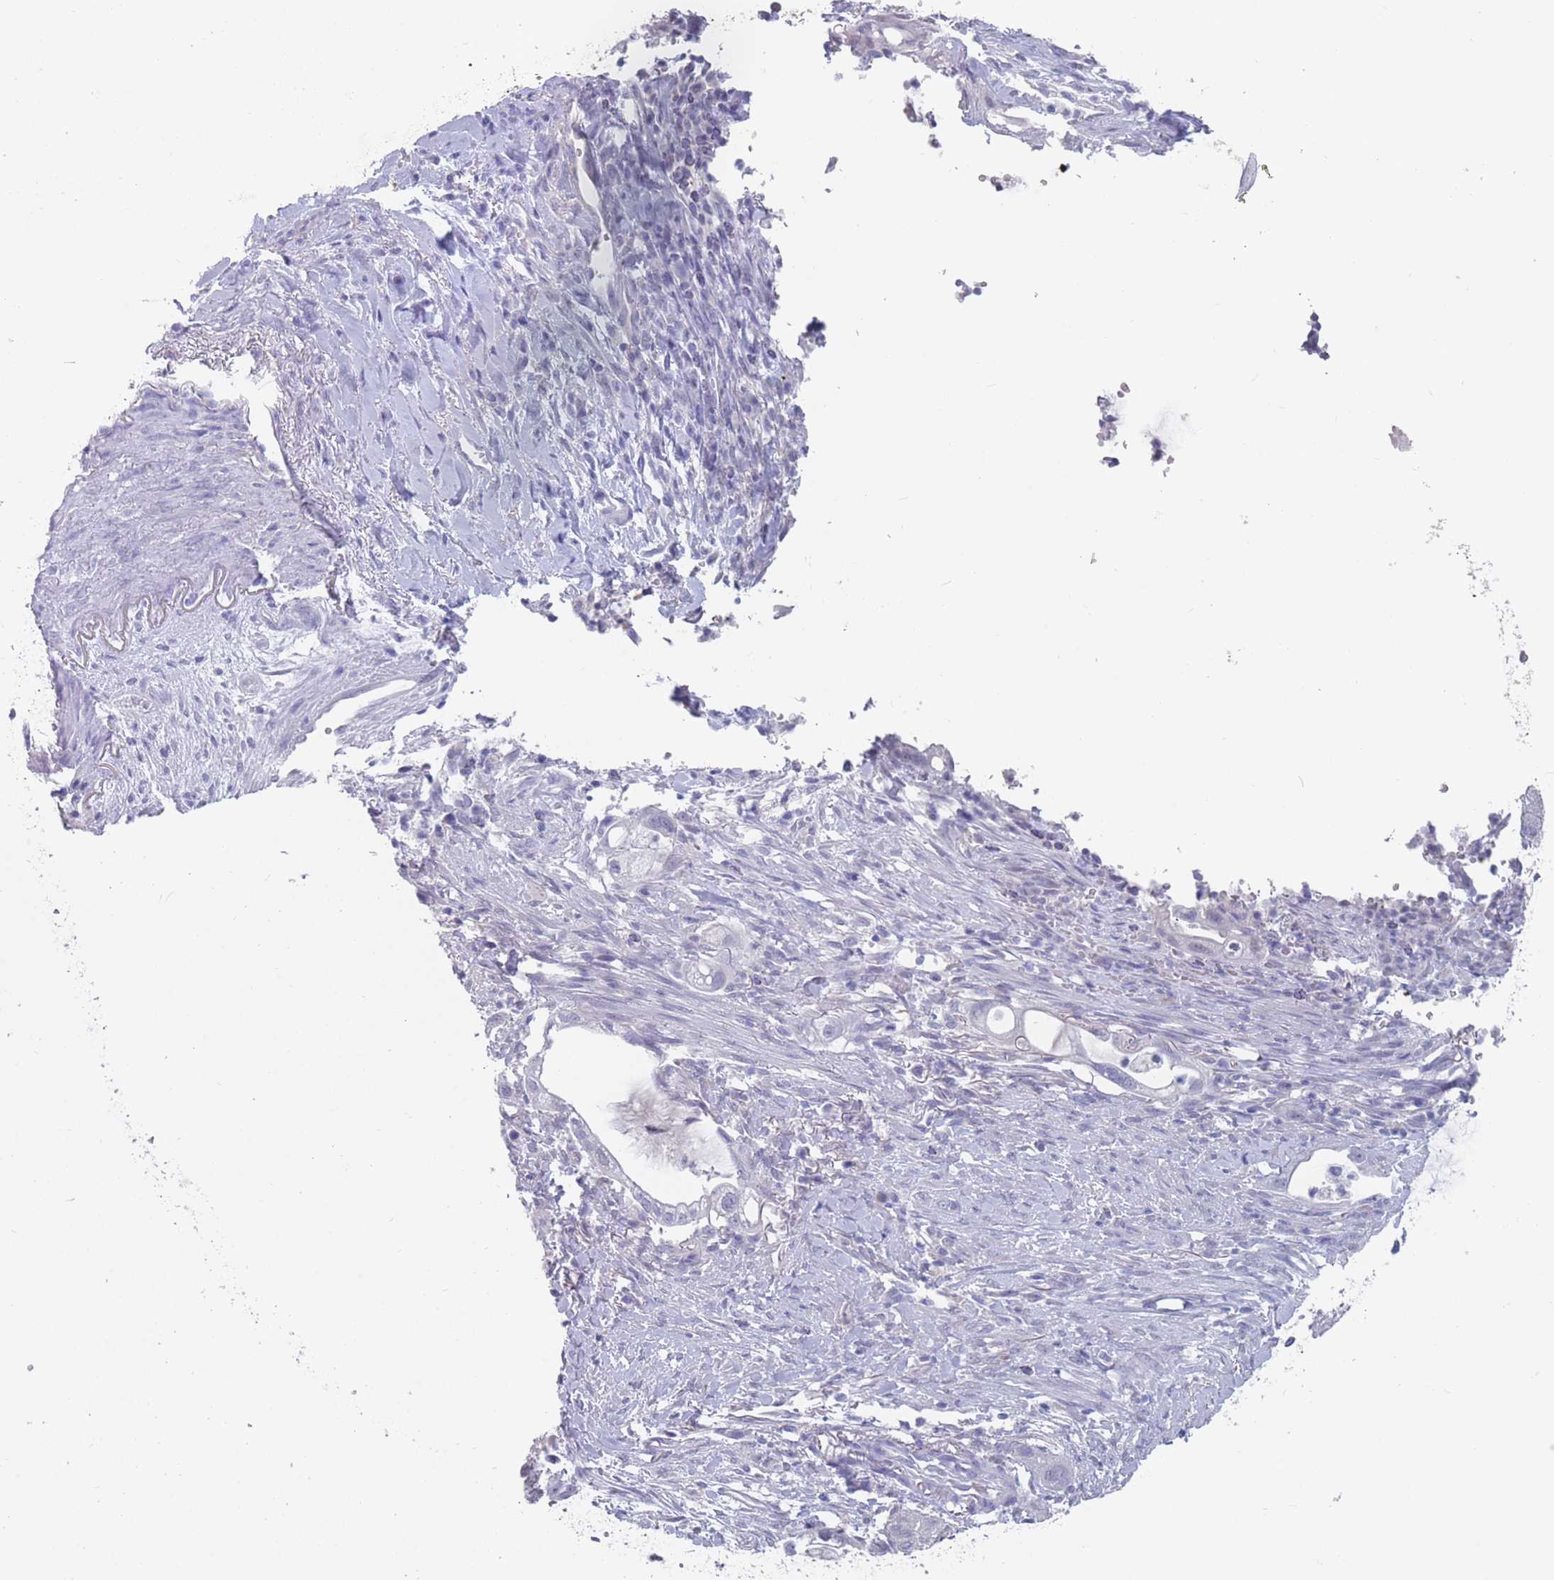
{"staining": {"intensity": "negative", "quantity": "none", "location": "none"}, "tissue": "pancreatic cancer", "cell_type": "Tumor cells", "image_type": "cancer", "snomed": [{"axis": "morphology", "description": "Adenocarcinoma, NOS"}, {"axis": "topography", "description": "Pancreas"}], "caption": "Pancreatic cancer was stained to show a protein in brown. There is no significant staining in tumor cells.", "gene": "CYP51A1", "patient": {"sex": "male", "age": 44}}